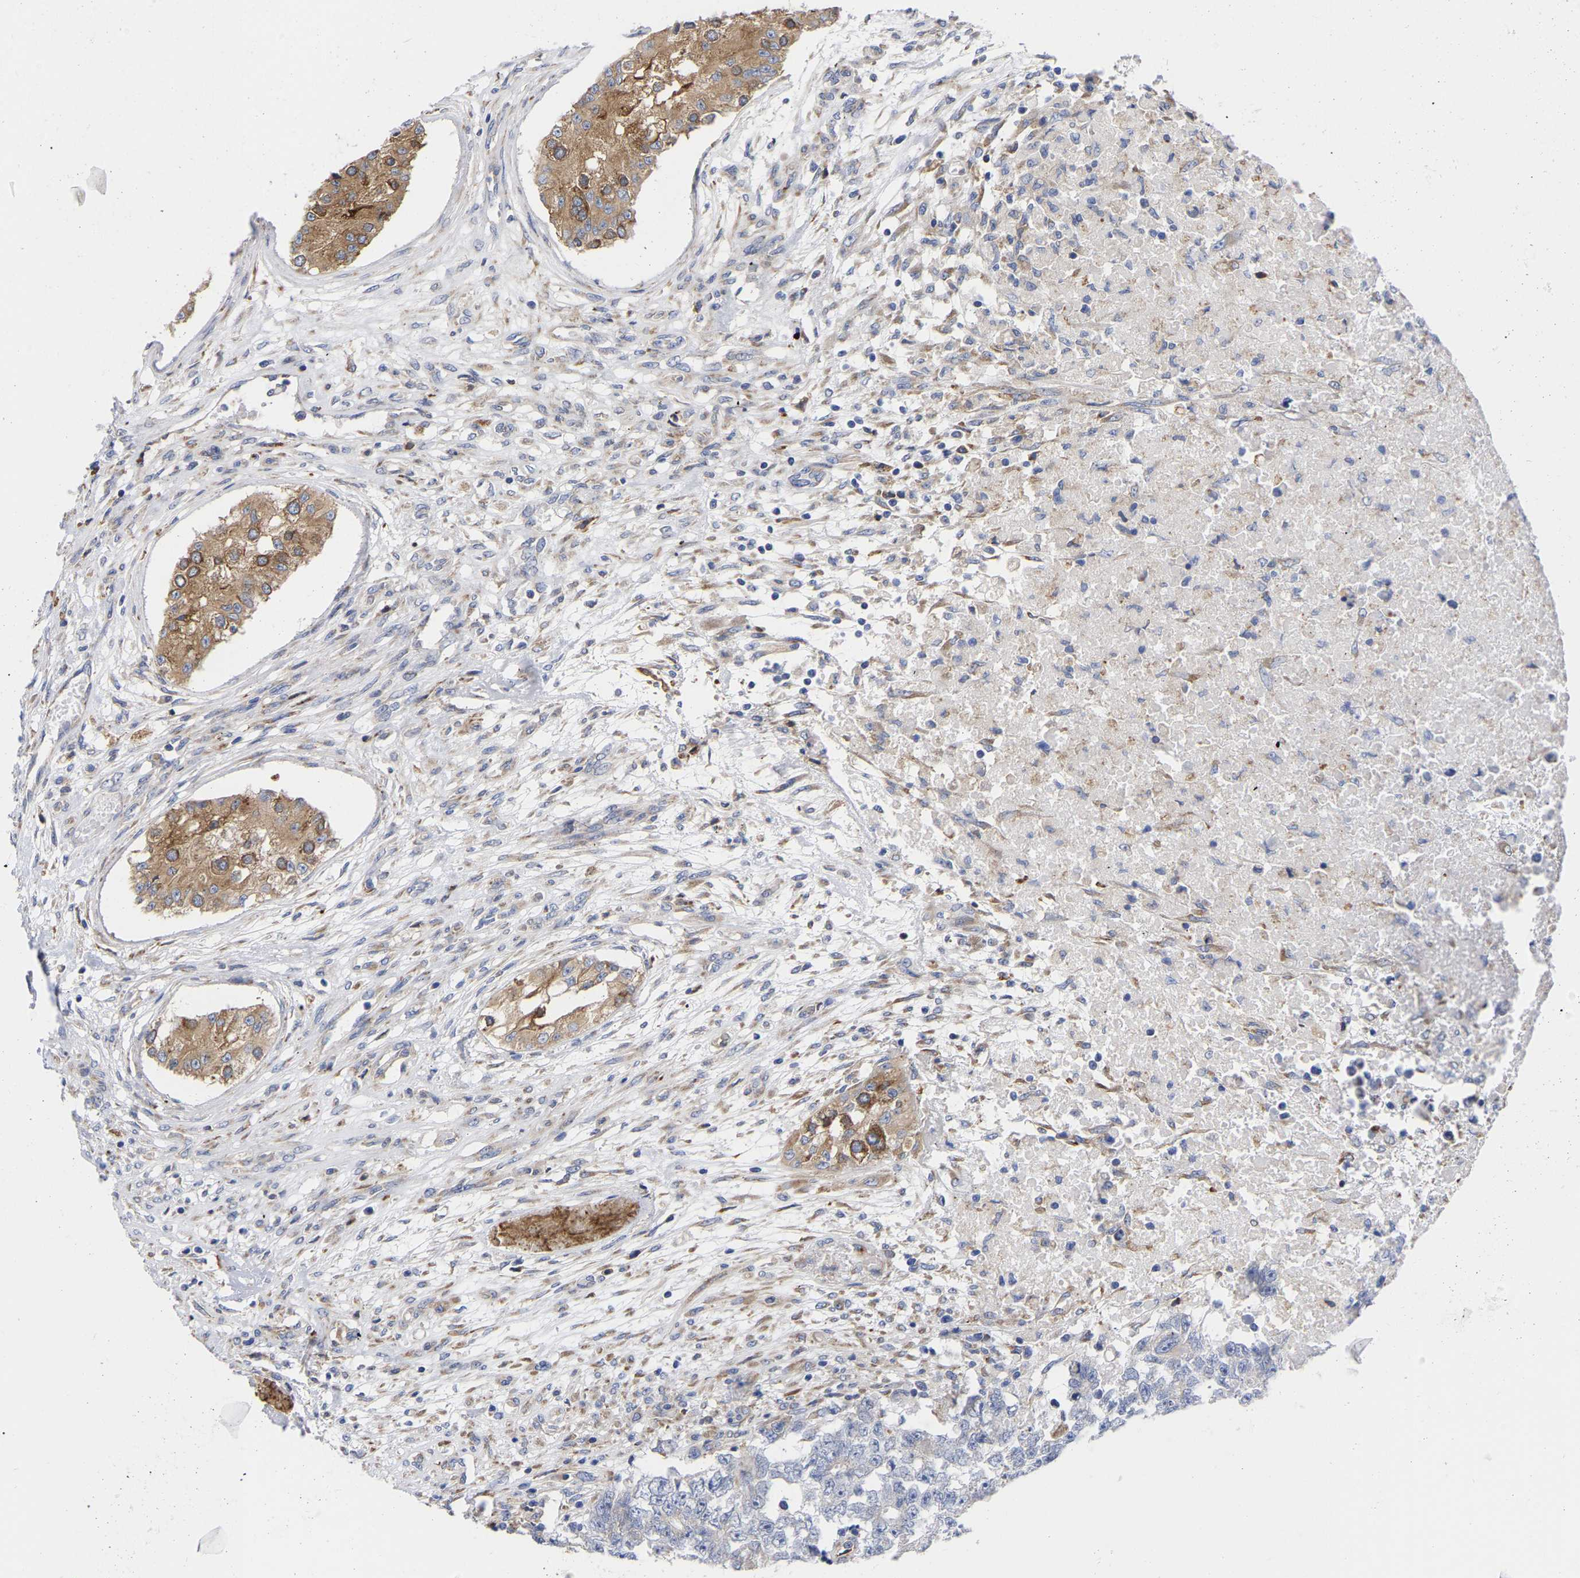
{"staining": {"intensity": "negative", "quantity": "none", "location": "none"}, "tissue": "testis cancer", "cell_type": "Tumor cells", "image_type": "cancer", "snomed": [{"axis": "morphology", "description": "Carcinoma, Embryonal, NOS"}, {"axis": "topography", "description": "Testis"}], "caption": "High magnification brightfield microscopy of testis cancer (embryonal carcinoma) stained with DAB (3,3'-diaminobenzidine) (brown) and counterstained with hematoxylin (blue): tumor cells show no significant staining.", "gene": "CFAP298", "patient": {"sex": "male", "age": 25}}